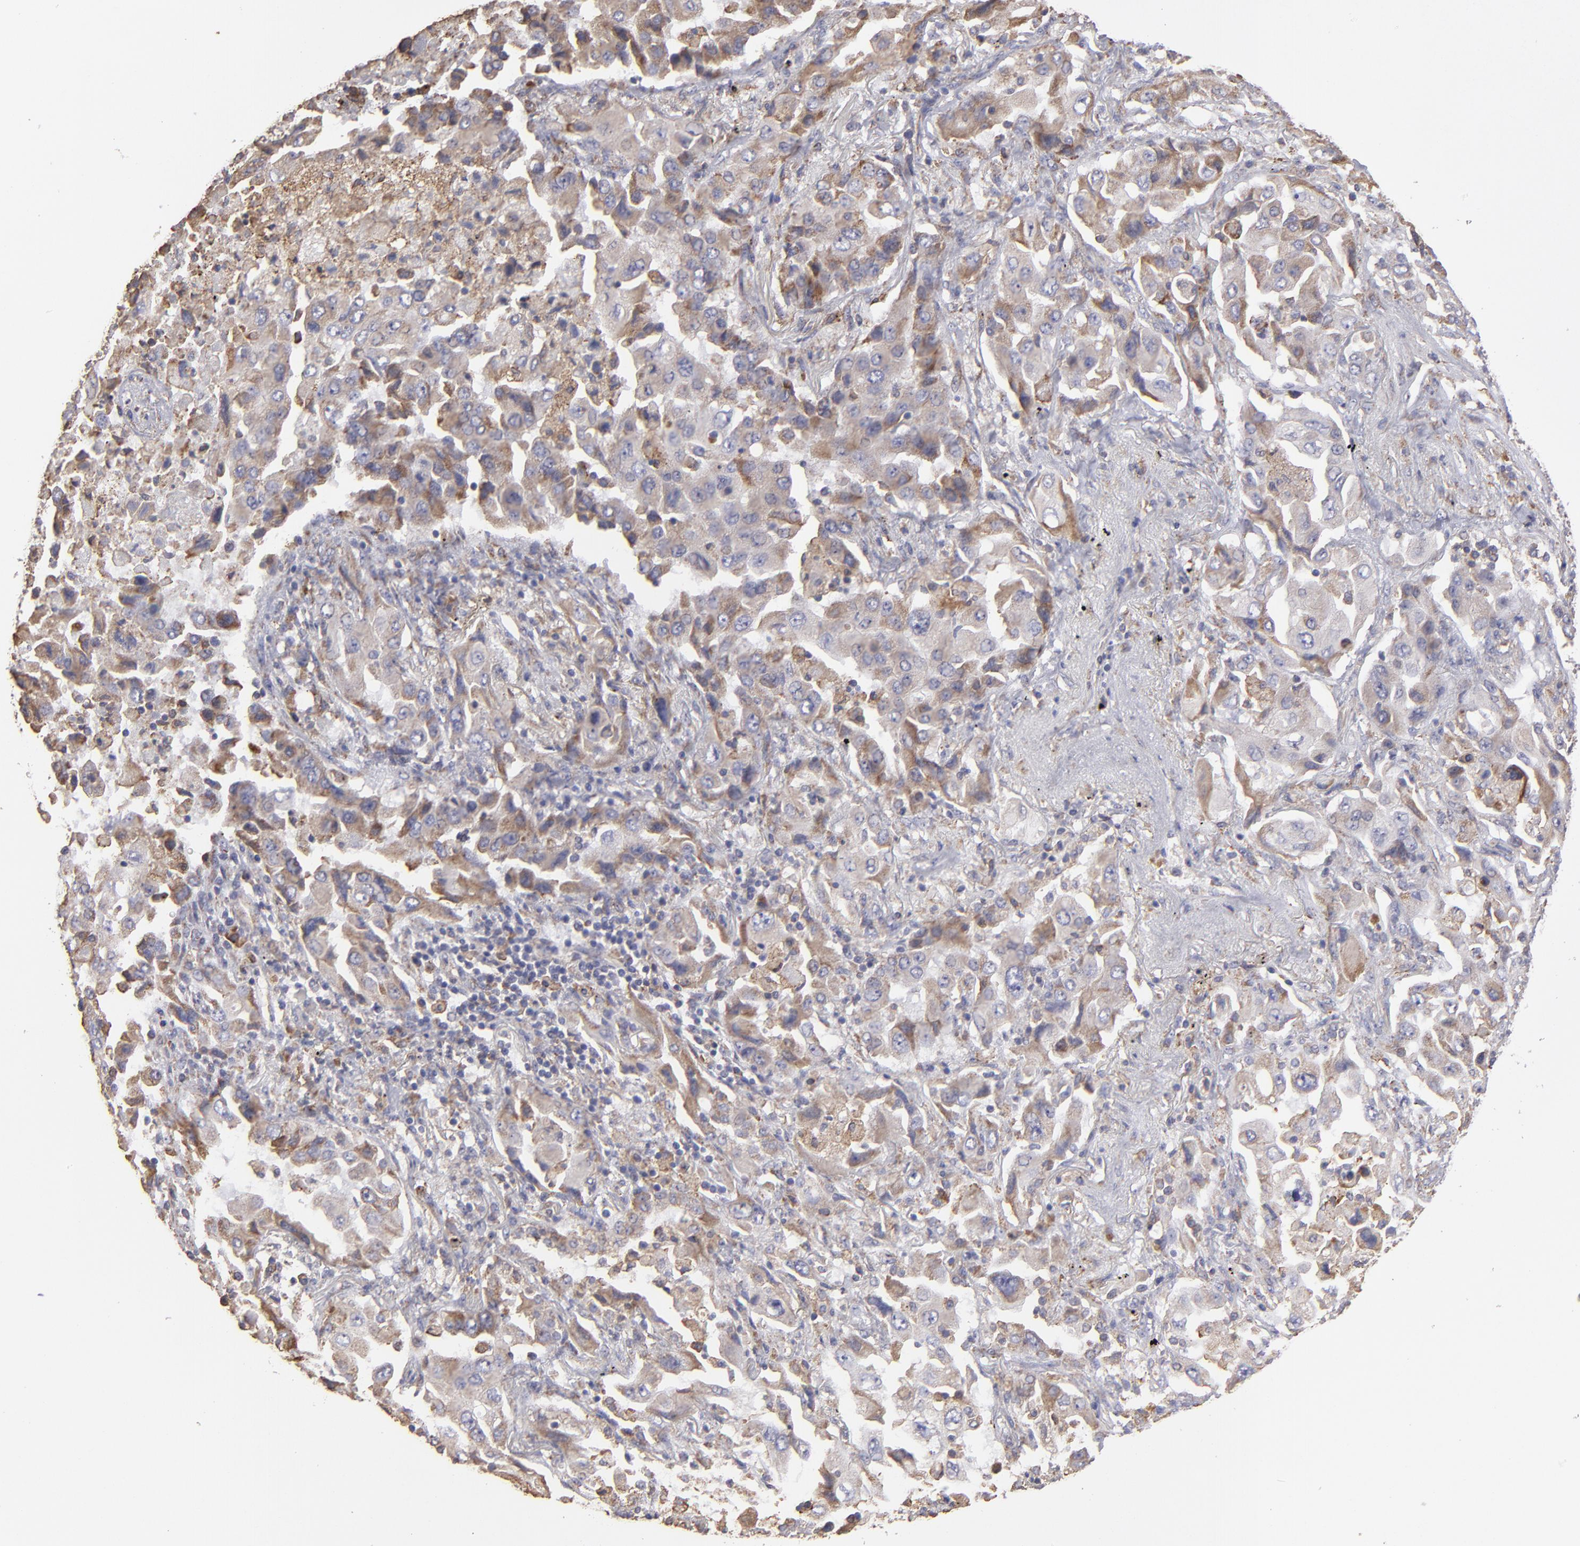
{"staining": {"intensity": "moderate", "quantity": "25%-75%", "location": "cytoplasmic/membranous"}, "tissue": "lung cancer", "cell_type": "Tumor cells", "image_type": "cancer", "snomed": [{"axis": "morphology", "description": "Adenocarcinoma, NOS"}, {"axis": "topography", "description": "Lung"}], "caption": "High-magnification brightfield microscopy of lung cancer (adenocarcinoma) stained with DAB (3,3'-diaminobenzidine) (brown) and counterstained with hematoxylin (blue). tumor cells exhibit moderate cytoplasmic/membranous staining is identified in about25%-75% of cells.", "gene": "CALR", "patient": {"sex": "female", "age": 65}}